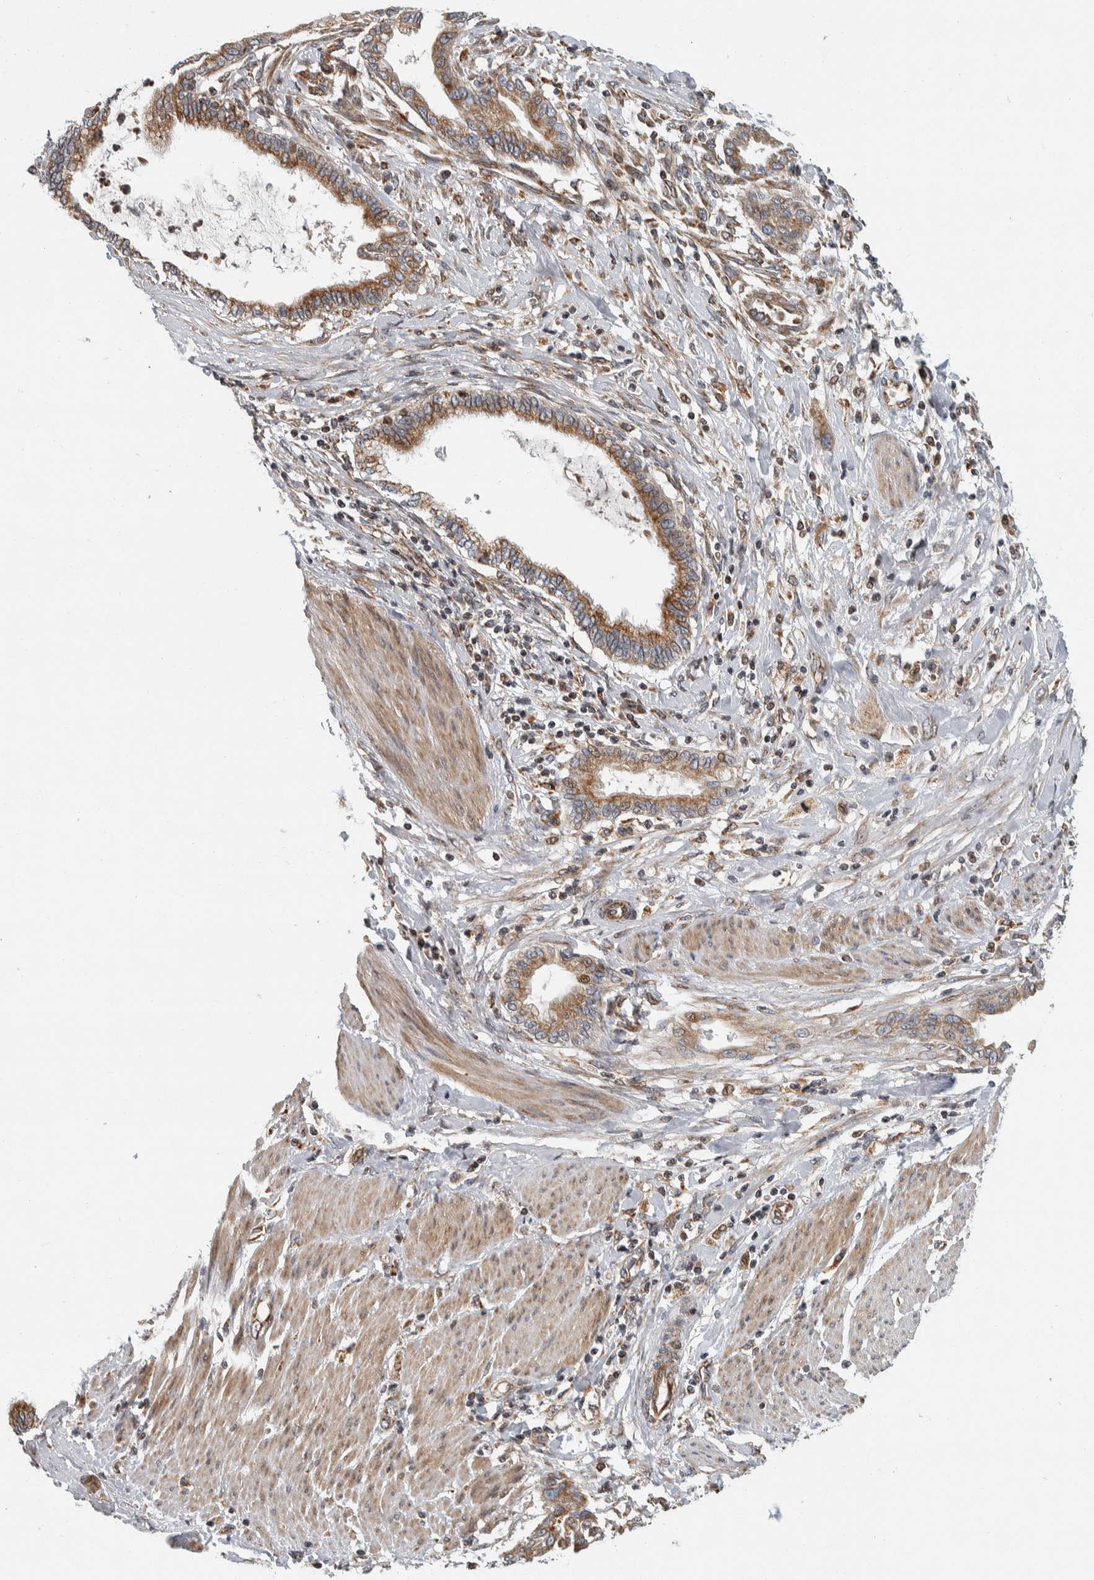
{"staining": {"intensity": "moderate", "quantity": ">75%", "location": "cytoplasmic/membranous"}, "tissue": "pancreatic cancer", "cell_type": "Tumor cells", "image_type": "cancer", "snomed": [{"axis": "morphology", "description": "Adenocarcinoma, NOS"}, {"axis": "topography", "description": "Pancreas"}], "caption": "Immunohistochemical staining of adenocarcinoma (pancreatic) demonstrates medium levels of moderate cytoplasmic/membranous protein staining in approximately >75% of tumor cells.", "gene": "AFP", "patient": {"sex": "female", "age": 64}}